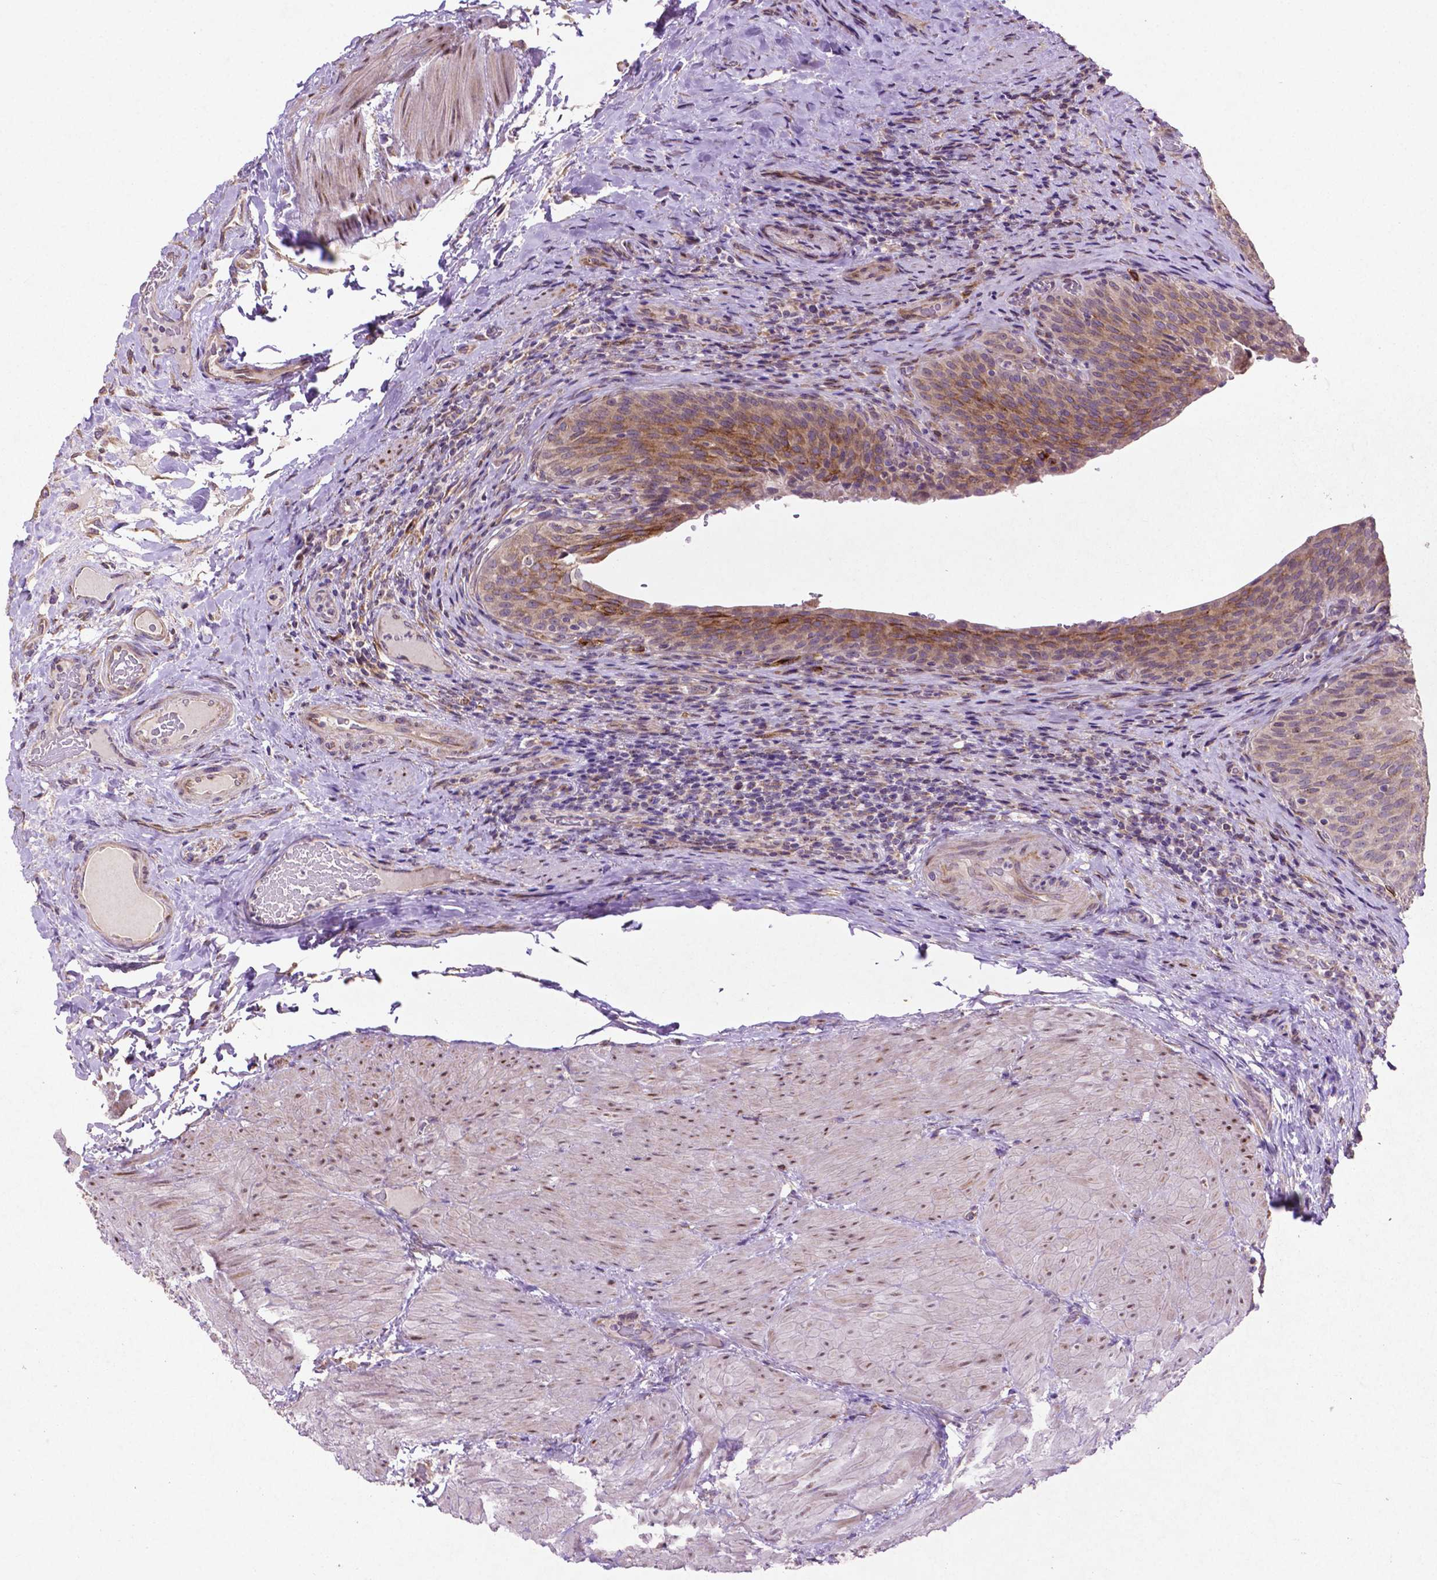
{"staining": {"intensity": "moderate", "quantity": ">75%", "location": "cytoplasmic/membranous"}, "tissue": "urinary bladder", "cell_type": "Urothelial cells", "image_type": "normal", "snomed": [{"axis": "morphology", "description": "Normal tissue, NOS"}, {"axis": "topography", "description": "Urinary bladder"}, {"axis": "topography", "description": "Peripheral nerve tissue"}], "caption": "Protein expression analysis of benign urinary bladder displays moderate cytoplasmic/membranous expression in approximately >75% of urothelial cells.", "gene": "MBTPS1", "patient": {"sex": "male", "age": 66}}